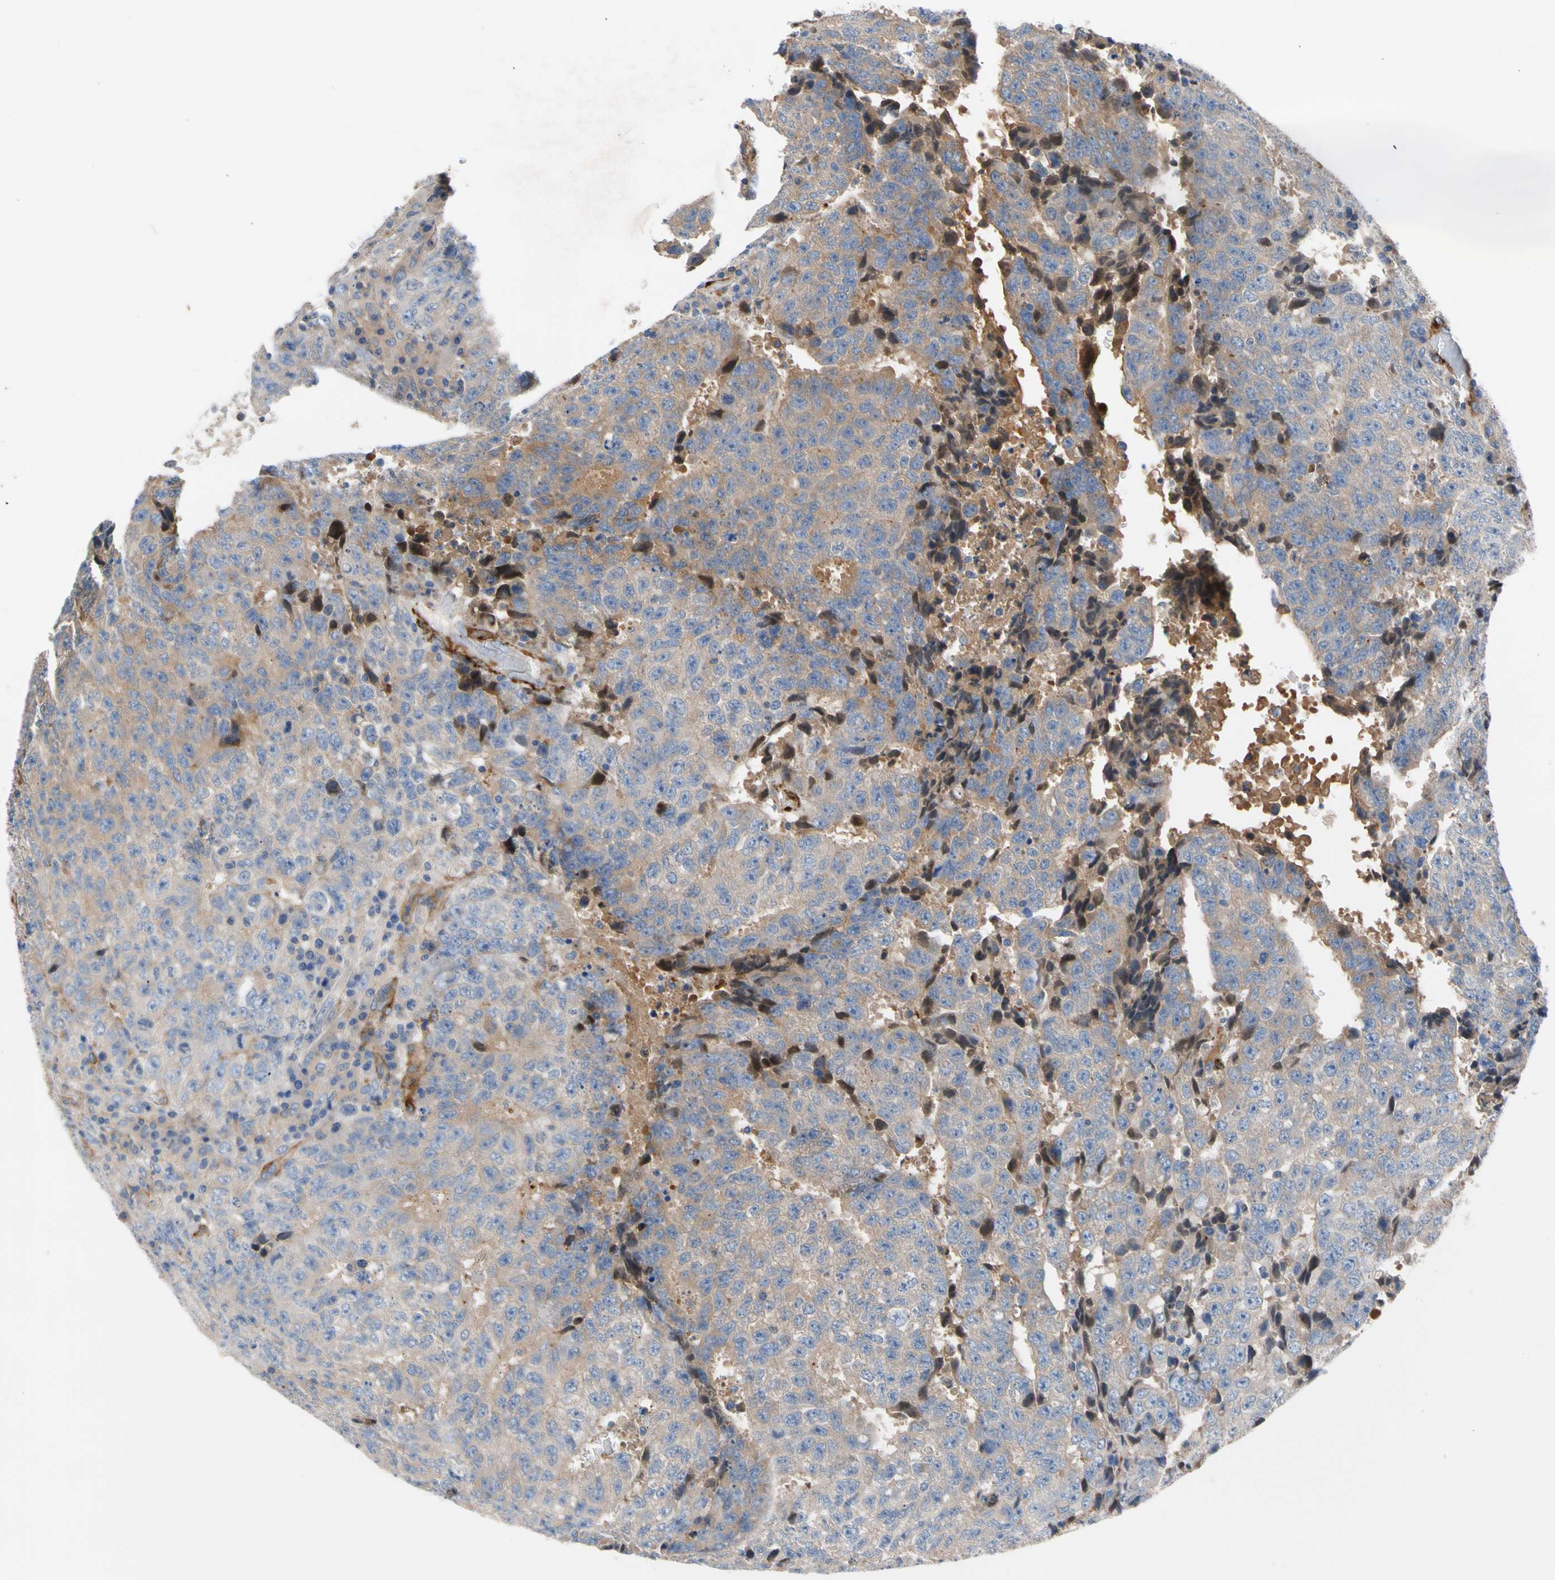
{"staining": {"intensity": "moderate", "quantity": "25%-75%", "location": "cytoplasmic/membranous"}, "tissue": "testis cancer", "cell_type": "Tumor cells", "image_type": "cancer", "snomed": [{"axis": "morphology", "description": "Necrosis, NOS"}, {"axis": "morphology", "description": "Carcinoma, Embryonal, NOS"}, {"axis": "topography", "description": "Testis"}], "caption": "Immunohistochemistry micrograph of testis embryonal carcinoma stained for a protein (brown), which shows medium levels of moderate cytoplasmic/membranous expression in about 25%-75% of tumor cells.", "gene": "ENTREP3", "patient": {"sex": "male", "age": 19}}